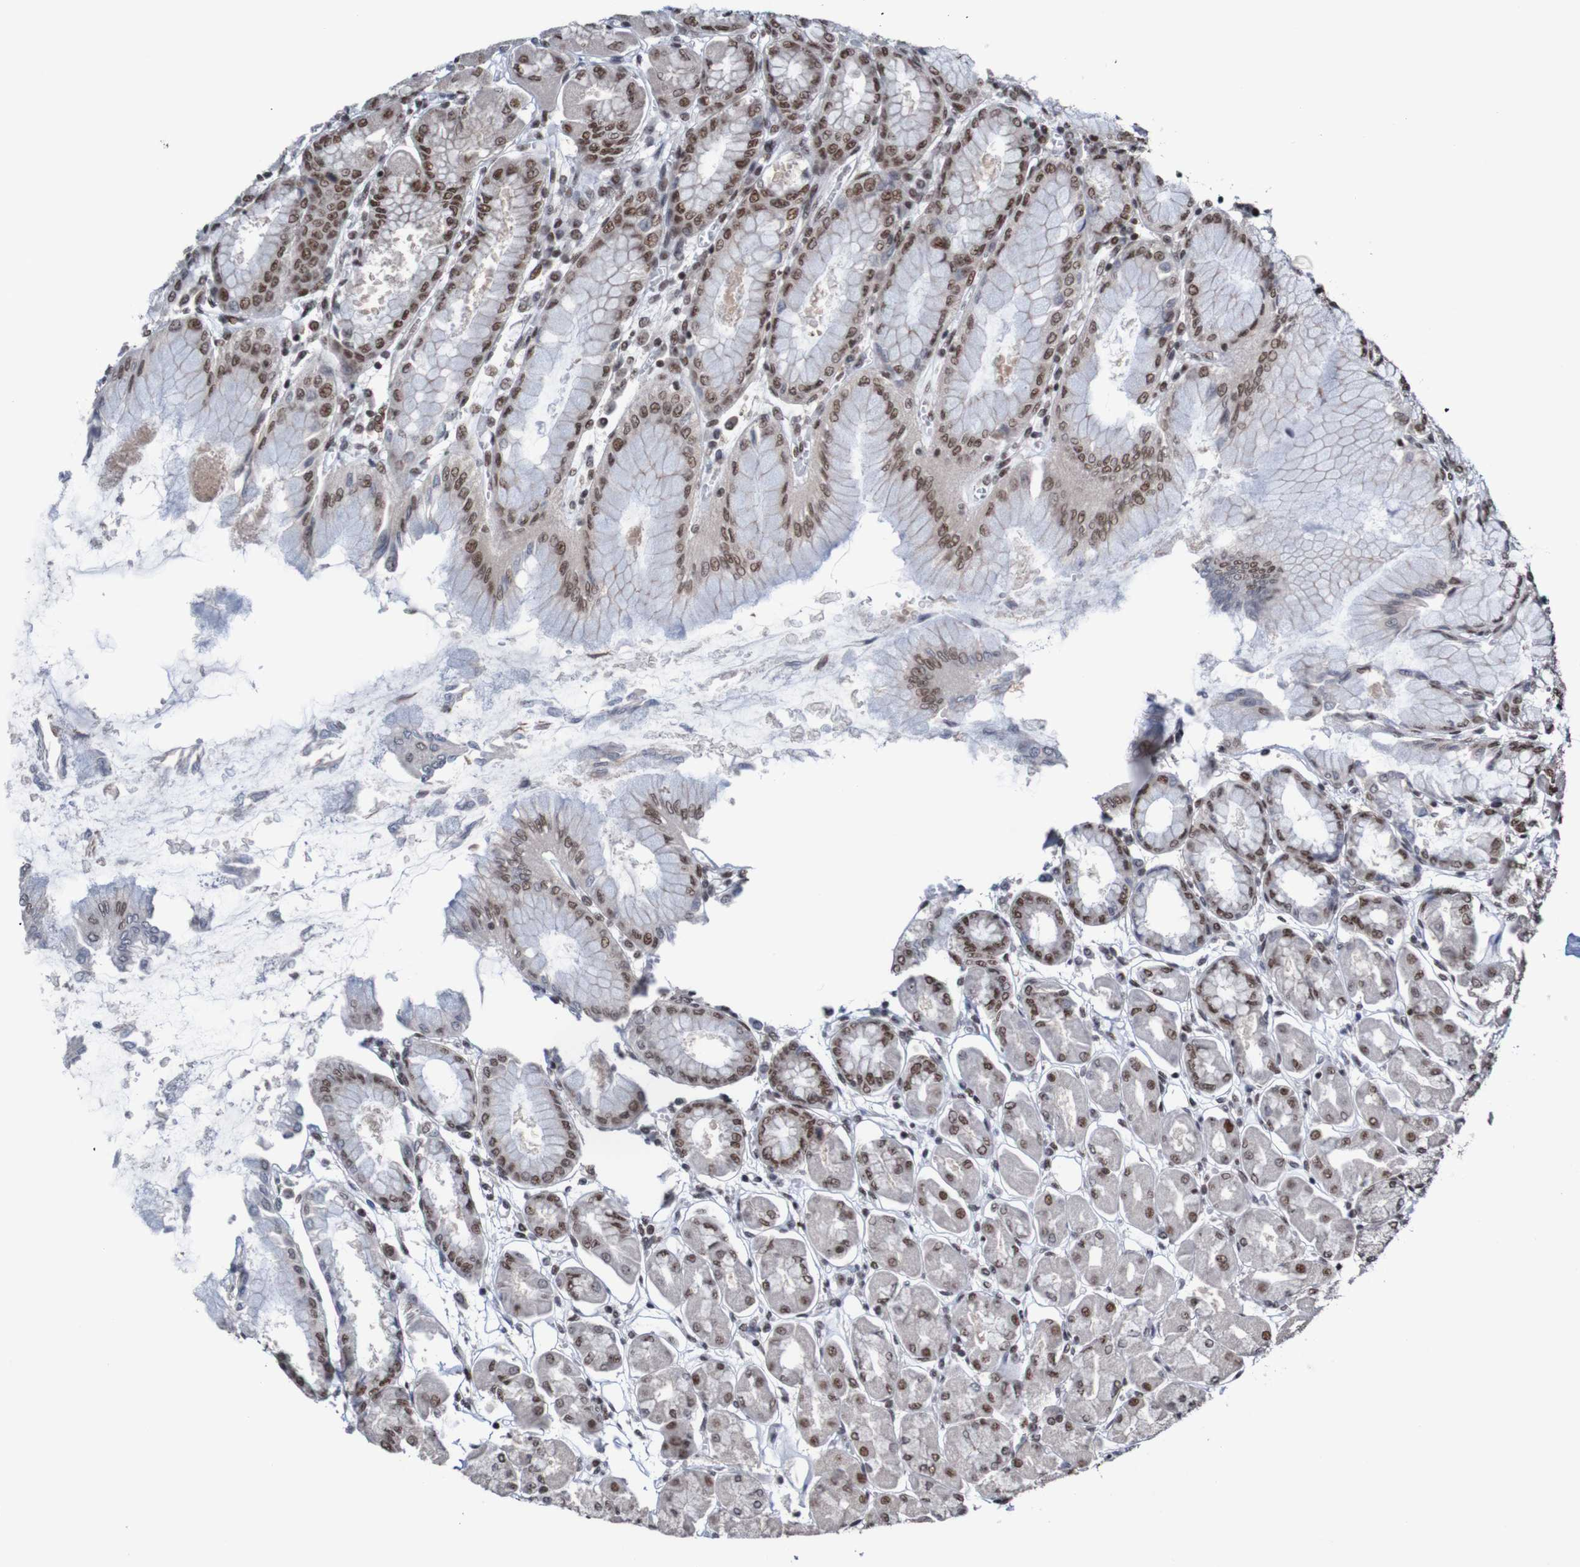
{"staining": {"intensity": "strong", "quantity": ">75%", "location": "nuclear"}, "tissue": "stomach", "cell_type": "Glandular cells", "image_type": "normal", "snomed": [{"axis": "morphology", "description": "Normal tissue, NOS"}, {"axis": "topography", "description": "Stomach, upper"}], "caption": "Immunohistochemical staining of benign human stomach reveals strong nuclear protein staining in about >75% of glandular cells. (Stains: DAB in brown, nuclei in blue, Microscopy: brightfield microscopy at high magnification).", "gene": "CDC5L", "patient": {"sex": "female", "age": 56}}